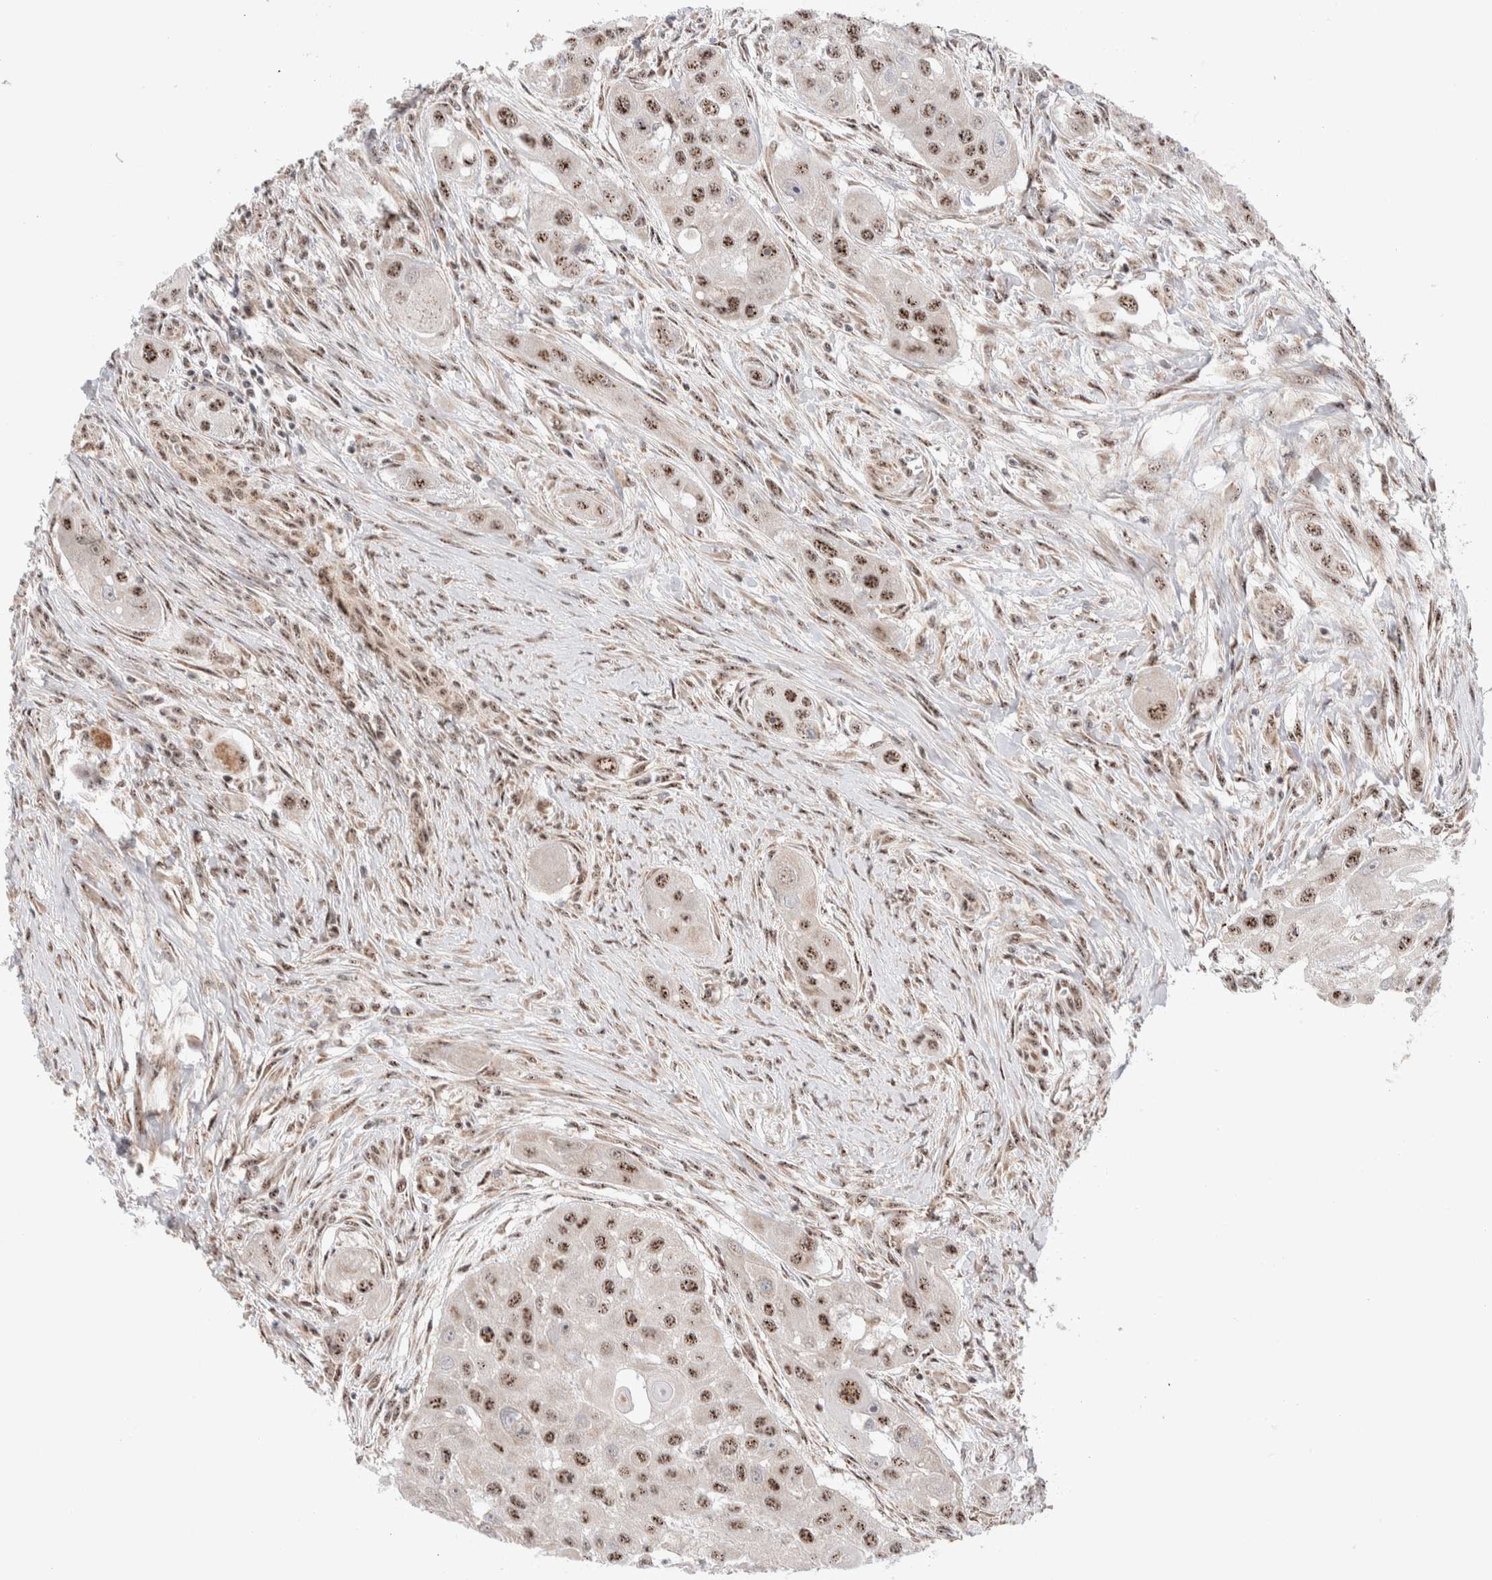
{"staining": {"intensity": "moderate", "quantity": ">75%", "location": "nuclear"}, "tissue": "head and neck cancer", "cell_type": "Tumor cells", "image_type": "cancer", "snomed": [{"axis": "morphology", "description": "Normal tissue, NOS"}, {"axis": "morphology", "description": "Squamous cell carcinoma, NOS"}, {"axis": "topography", "description": "Skeletal muscle"}, {"axis": "topography", "description": "Head-Neck"}], "caption": "Protein staining exhibits moderate nuclear expression in approximately >75% of tumor cells in head and neck squamous cell carcinoma.", "gene": "ZNF695", "patient": {"sex": "male", "age": 51}}